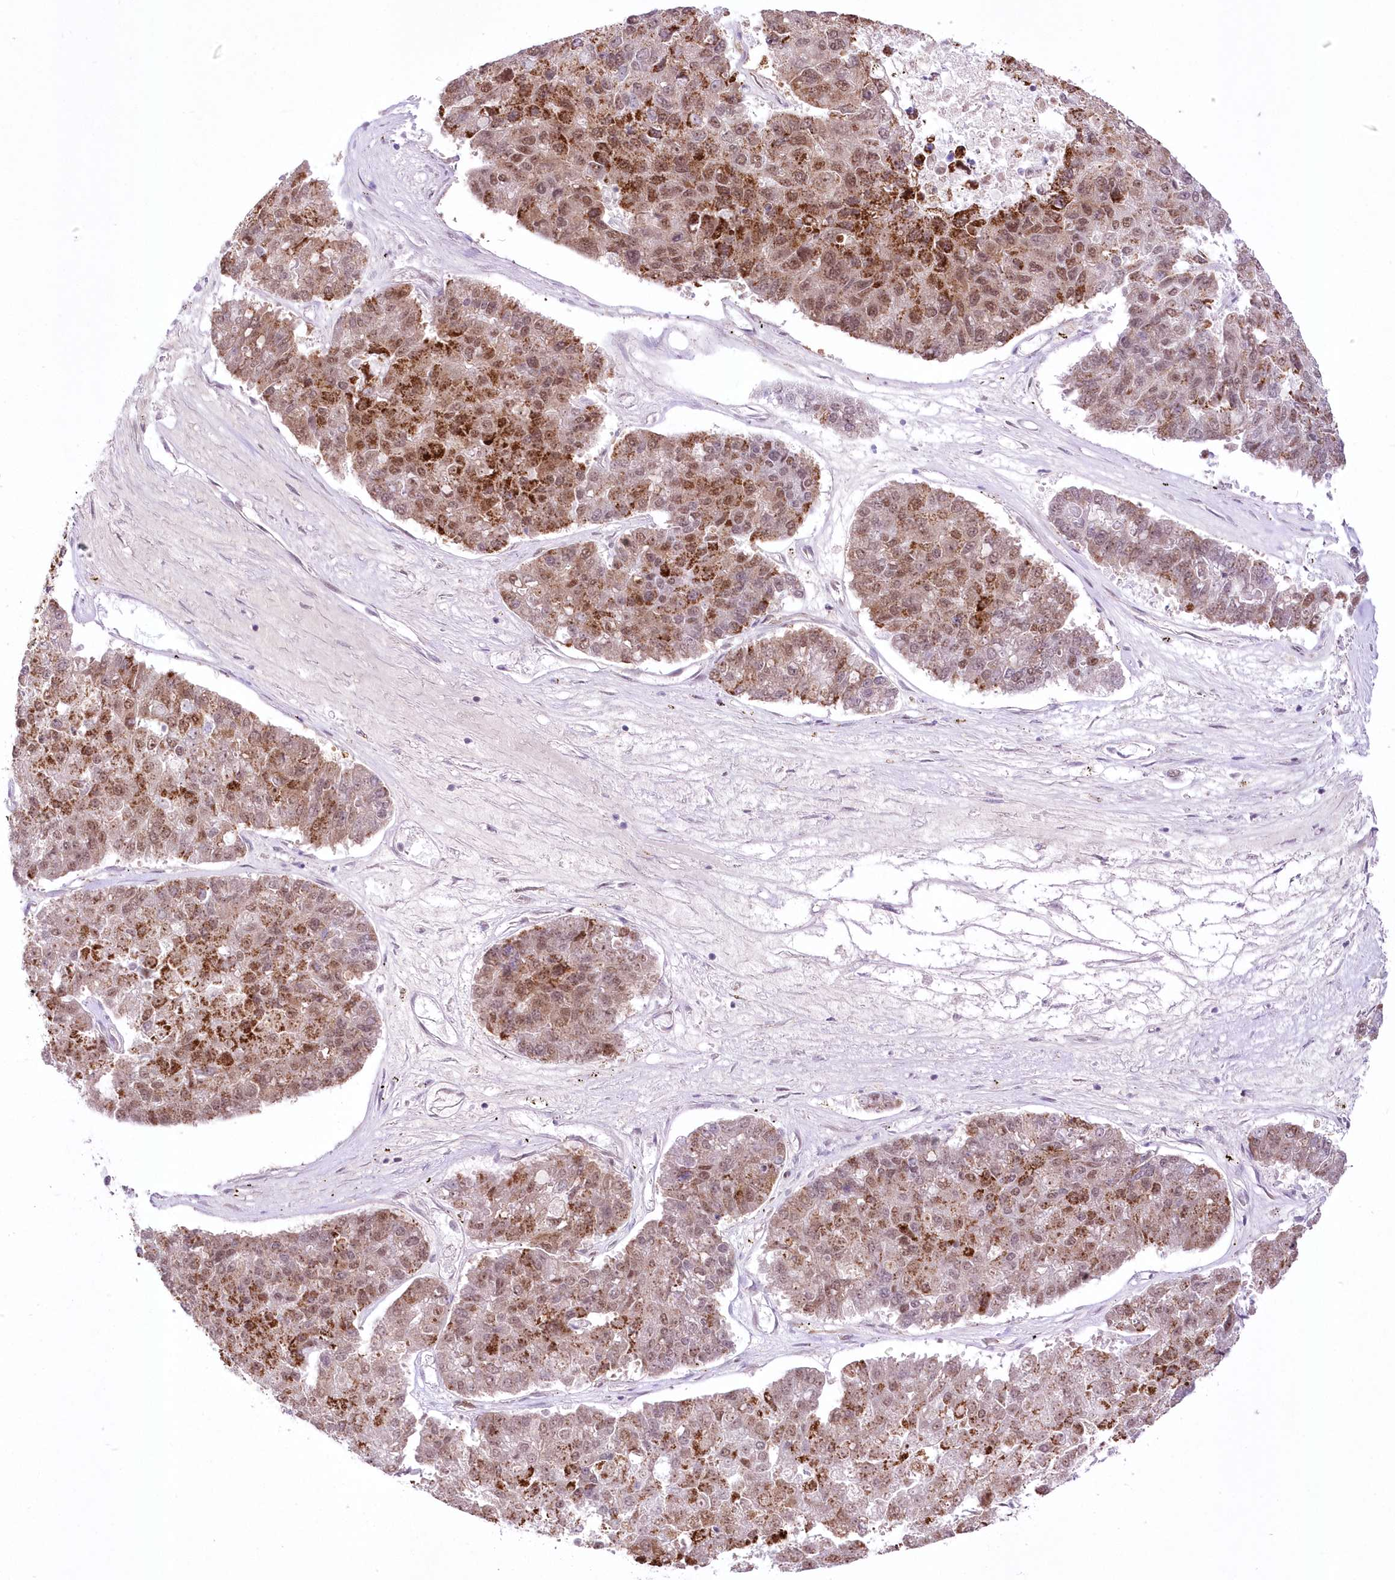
{"staining": {"intensity": "moderate", "quantity": ">75%", "location": "cytoplasmic/membranous,nuclear"}, "tissue": "pancreatic cancer", "cell_type": "Tumor cells", "image_type": "cancer", "snomed": [{"axis": "morphology", "description": "Adenocarcinoma, NOS"}, {"axis": "topography", "description": "Pancreas"}], "caption": "Tumor cells show moderate cytoplasmic/membranous and nuclear positivity in approximately >75% of cells in pancreatic adenocarcinoma. (DAB (3,3'-diaminobenzidine) IHC with brightfield microscopy, high magnification).", "gene": "NSUN2", "patient": {"sex": "male", "age": 50}}